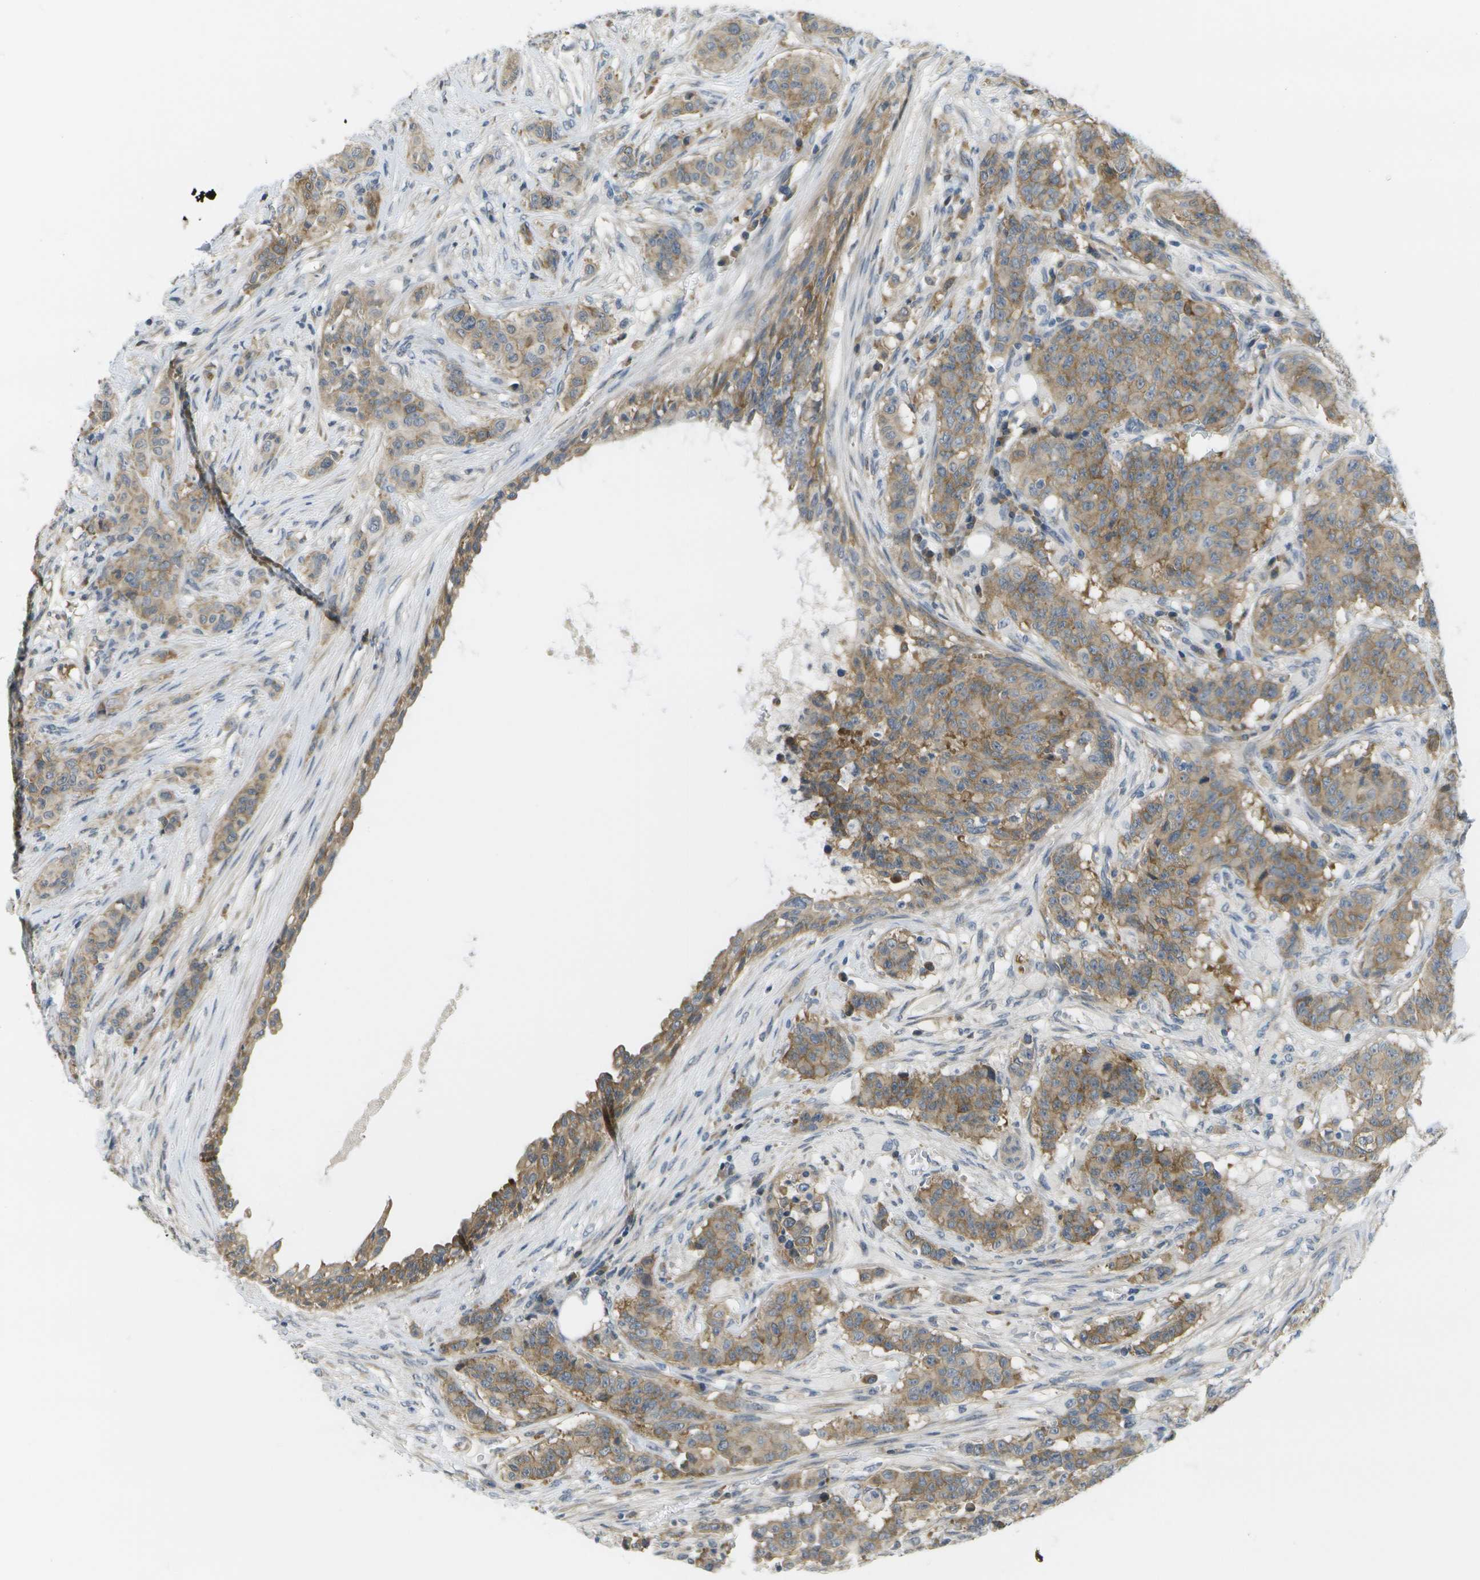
{"staining": {"intensity": "moderate", "quantity": ">75%", "location": "cytoplasmic/membranous"}, "tissue": "breast cancer", "cell_type": "Tumor cells", "image_type": "cancer", "snomed": [{"axis": "morphology", "description": "Normal tissue, NOS"}, {"axis": "morphology", "description": "Duct carcinoma"}, {"axis": "topography", "description": "Breast"}], "caption": "Tumor cells exhibit medium levels of moderate cytoplasmic/membranous expression in about >75% of cells in human breast cancer (invasive ductal carcinoma).", "gene": "MARCHF8", "patient": {"sex": "female", "age": 40}}